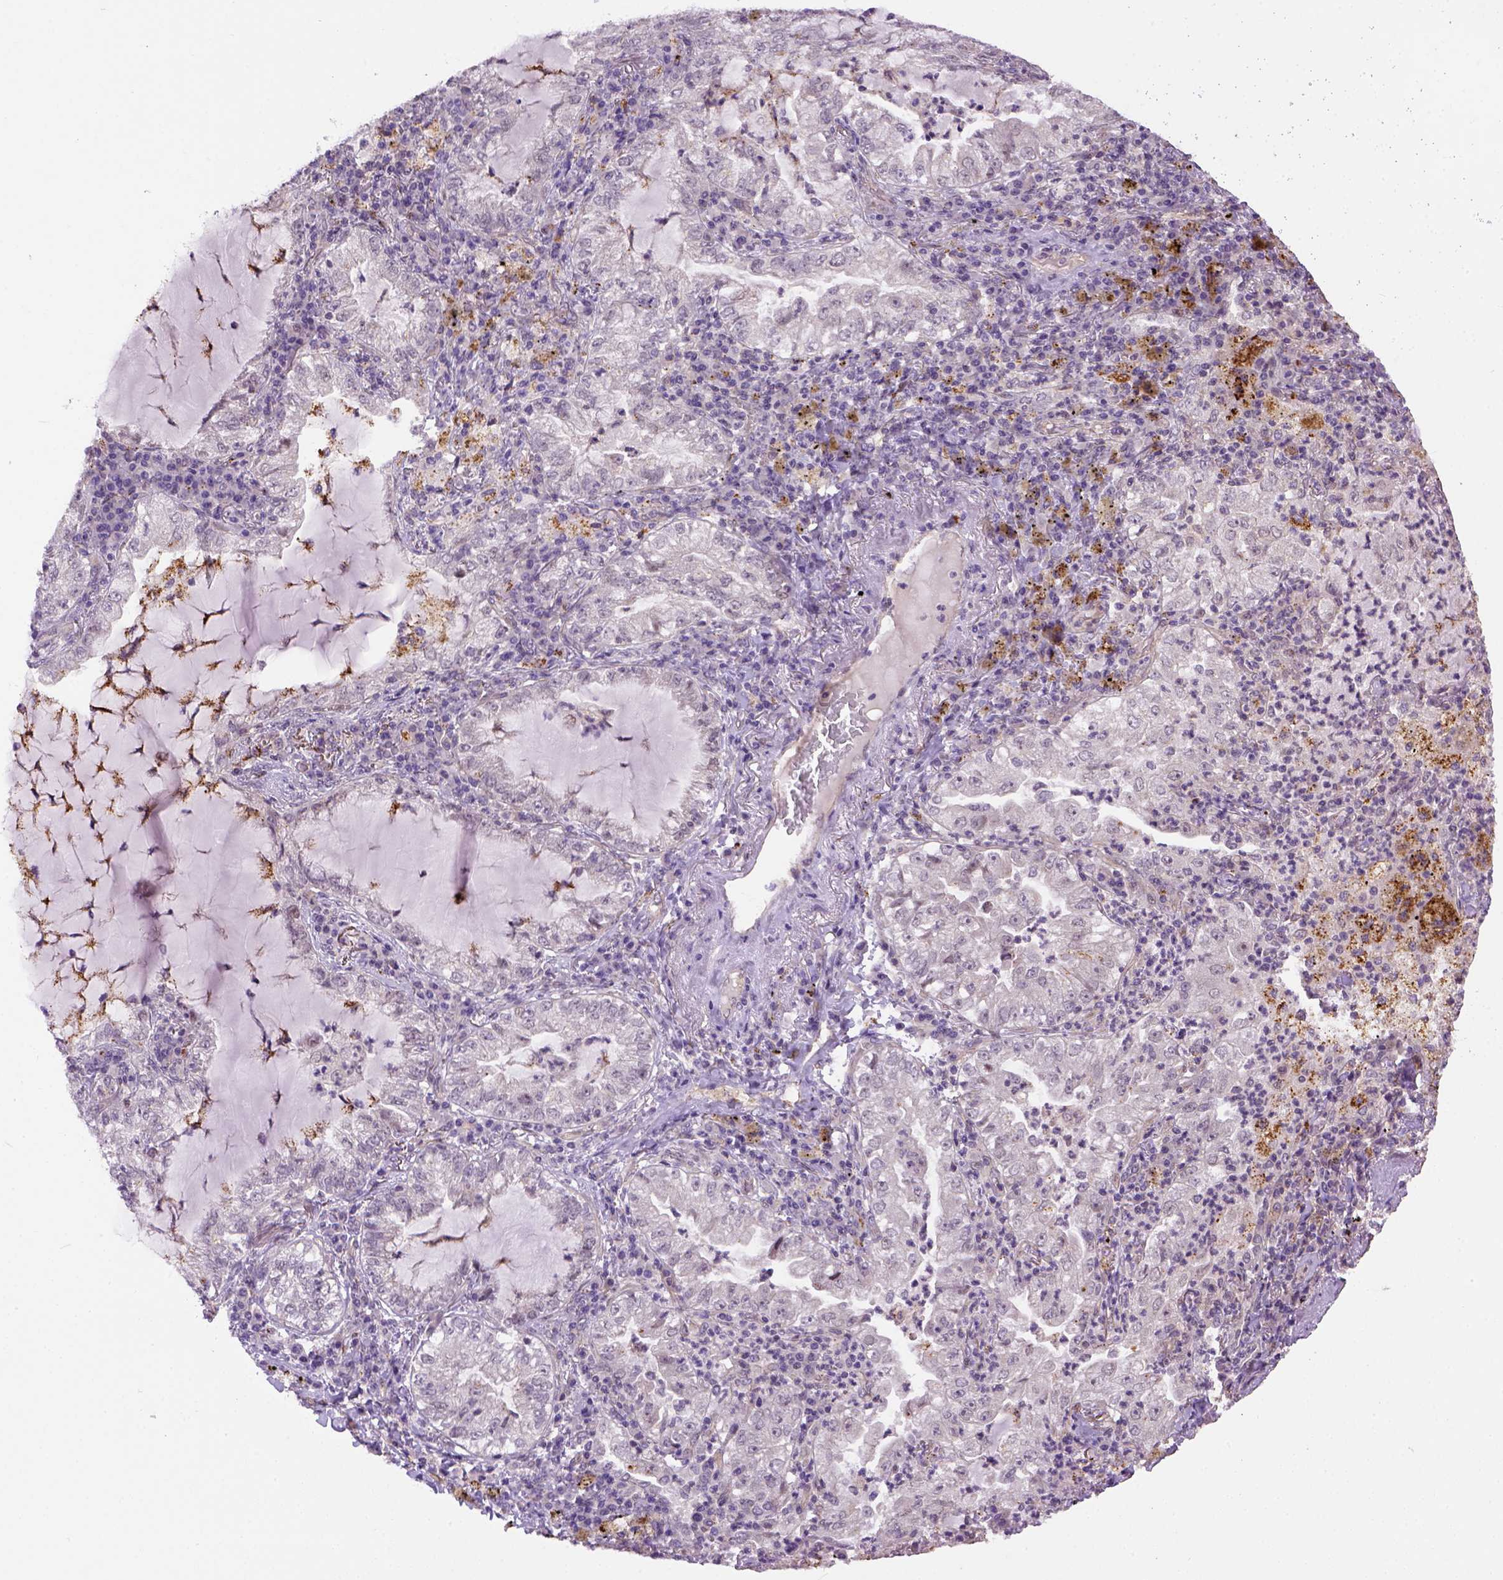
{"staining": {"intensity": "negative", "quantity": "none", "location": "none"}, "tissue": "lung cancer", "cell_type": "Tumor cells", "image_type": "cancer", "snomed": [{"axis": "morphology", "description": "Adenocarcinoma, NOS"}, {"axis": "topography", "description": "Lung"}], "caption": "Immunohistochemical staining of human lung cancer shows no significant staining in tumor cells.", "gene": "KAZN", "patient": {"sex": "female", "age": 73}}